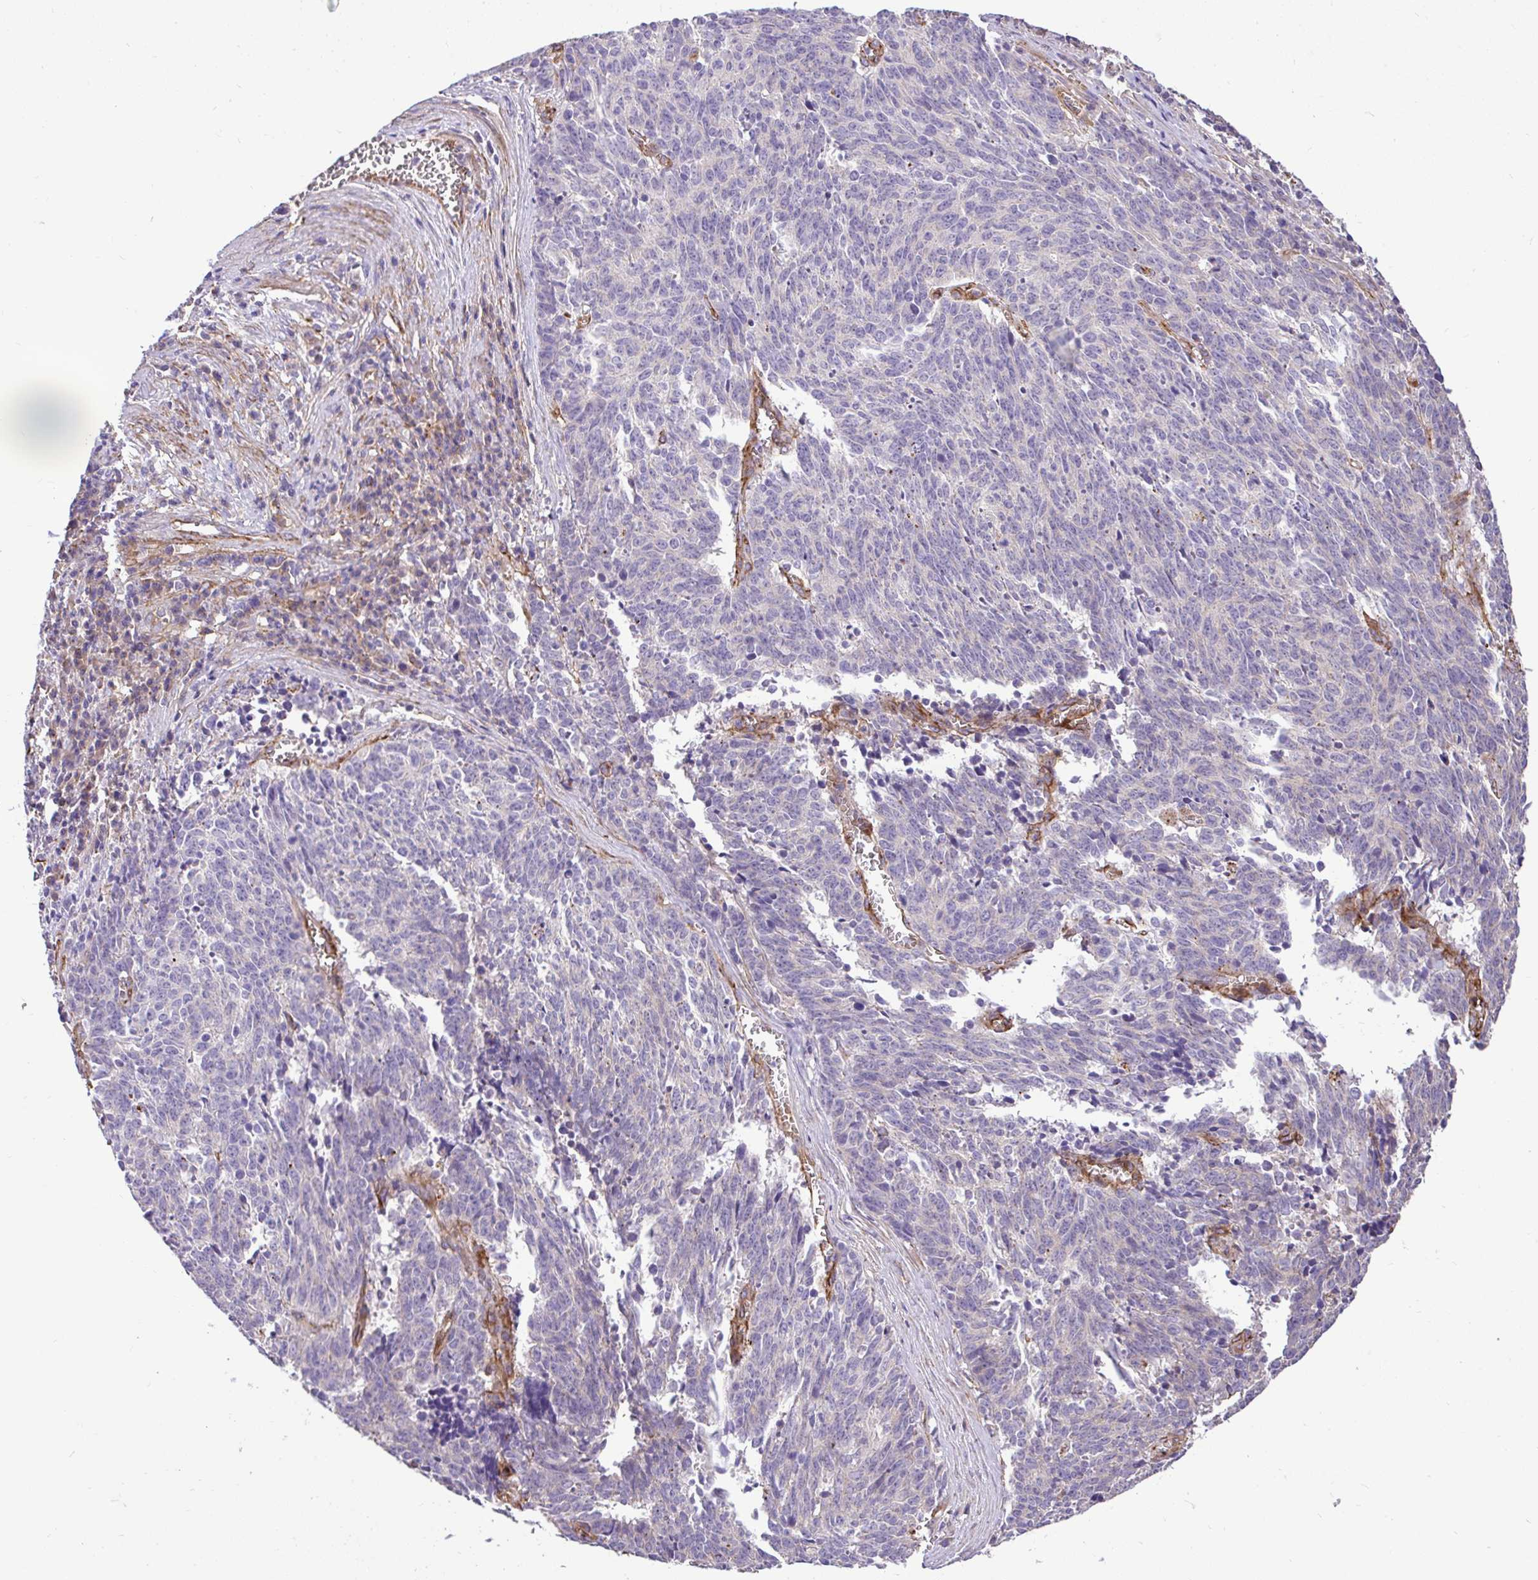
{"staining": {"intensity": "negative", "quantity": "none", "location": "none"}, "tissue": "cervical cancer", "cell_type": "Tumor cells", "image_type": "cancer", "snomed": [{"axis": "morphology", "description": "Squamous cell carcinoma, NOS"}, {"axis": "topography", "description": "Cervix"}], "caption": "A high-resolution photomicrograph shows immunohistochemistry staining of squamous cell carcinoma (cervical), which exhibits no significant staining in tumor cells.", "gene": "PTPRK", "patient": {"sex": "female", "age": 29}}